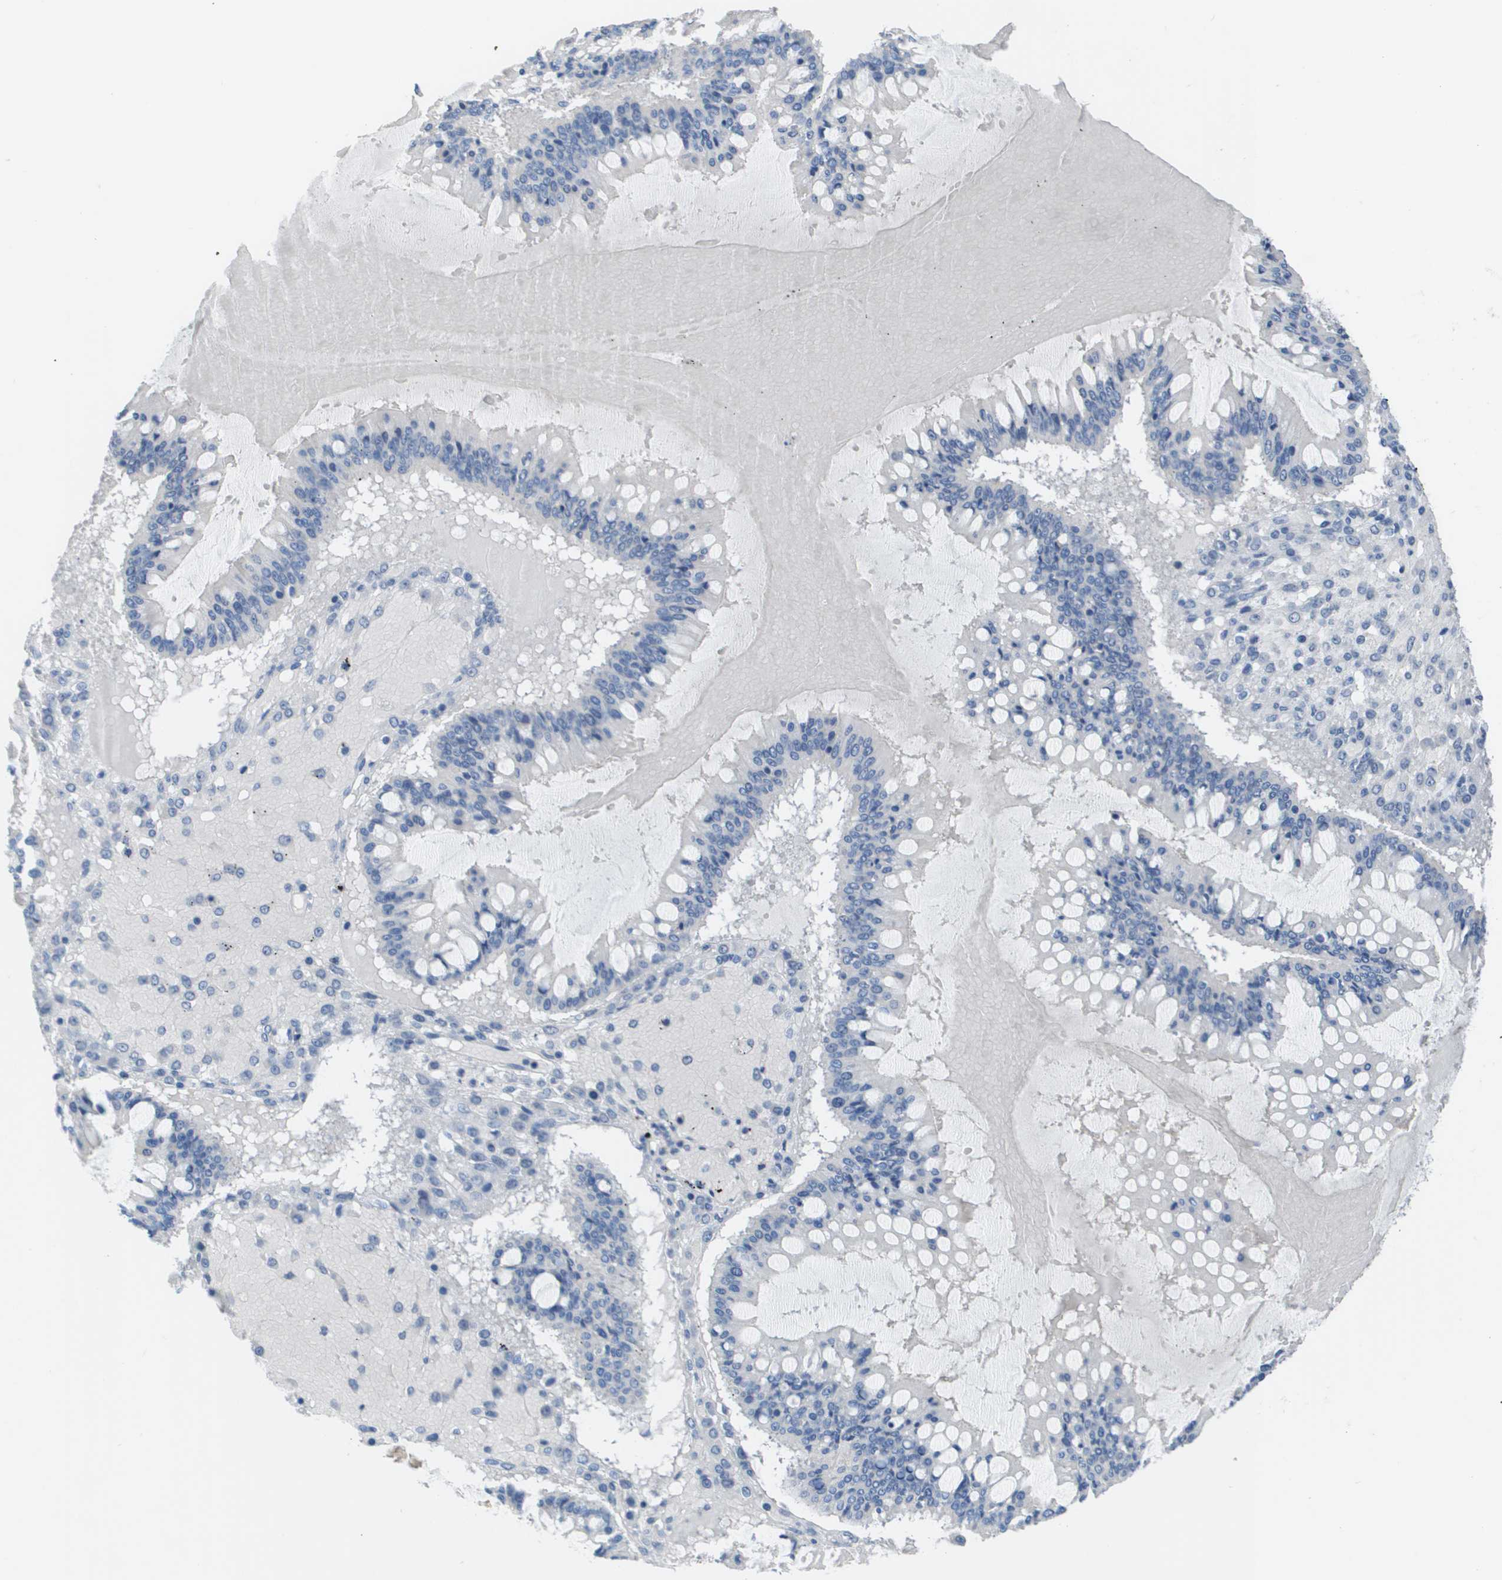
{"staining": {"intensity": "negative", "quantity": "none", "location": "none"}, "tissue": "ovarian cancer", "cell_type": "Tumor cells", "image_type": "cancer", "snomed": [{"axis": "morphology", "description": "Cystadenocarcinoma, mucinous, NOS"}, {"axis": "topography", "description": "Ovary"}], "caption": "Immunohistochemistry (IHC) photomicrograph of neoplastic tissue: human ovarian cancer stained with DAB demonstrates no significant protein staining in tumor cells. Brightfield microscopy of immunohistochemistry stained with DAB (3,3'-diaminobenzidine) (brown) and hematoxylin (blue), captured at high magnification.", "gene": "NCS1", "patient": {"sex": "female", "age": 73}}